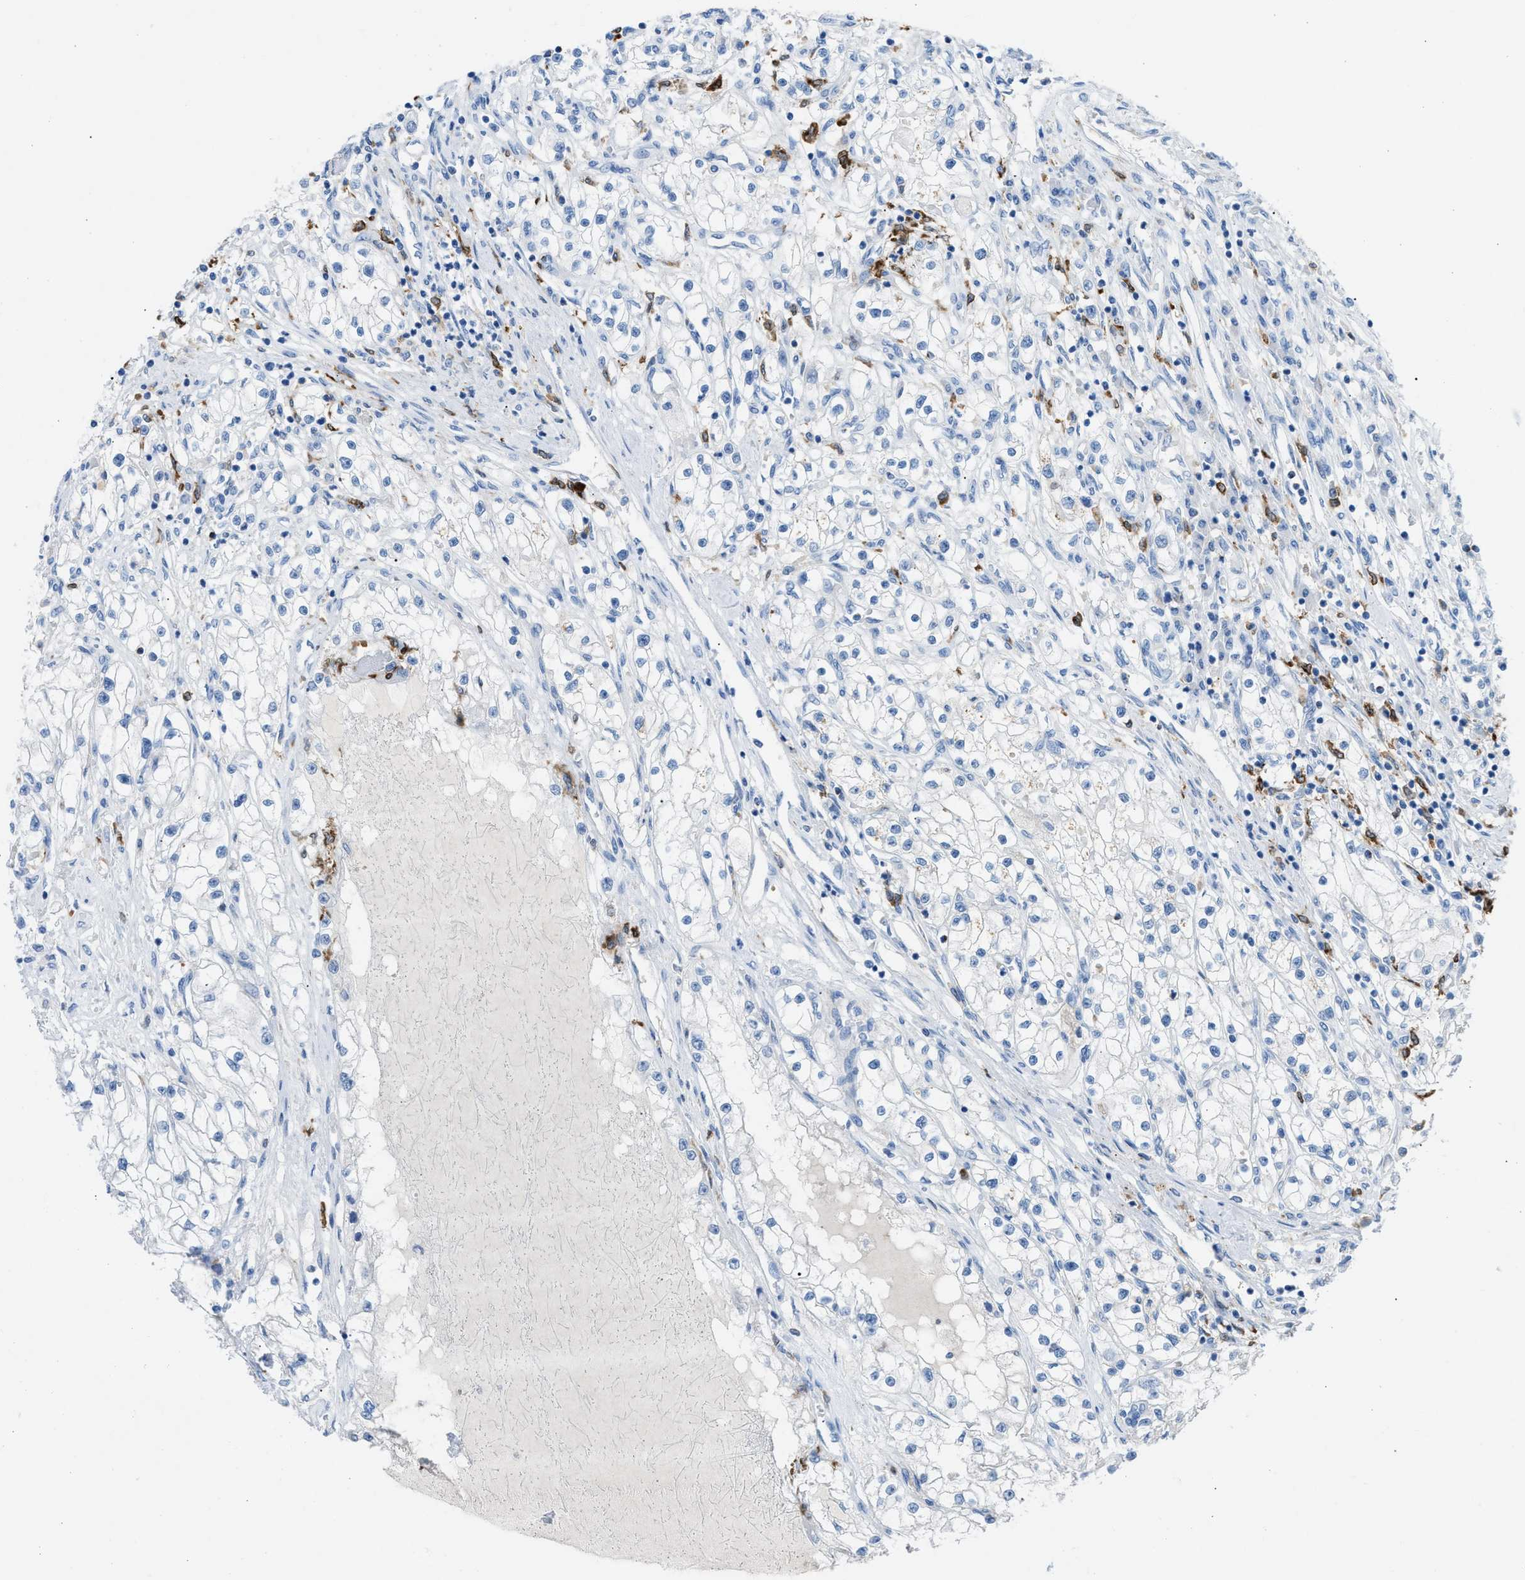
{"staining": {"intensity": "negative", "quantity": "none", "location": "none"}, "tissue": "renal cancer", "cell_type": "Tumor cells", "image_type": "cancer", "snomed": [{"axis": "morphology", "description": "Adenocarcinoma, NOS"}, {"axis": "topography", "description": "Kidney"}], "caption": "Histopathology image shows no significant protein expression in tumor cells of renal cancer (adenocarcinoma).", "gene": "CLEC10A", "patient": {"sex": "male", "age": 68}}